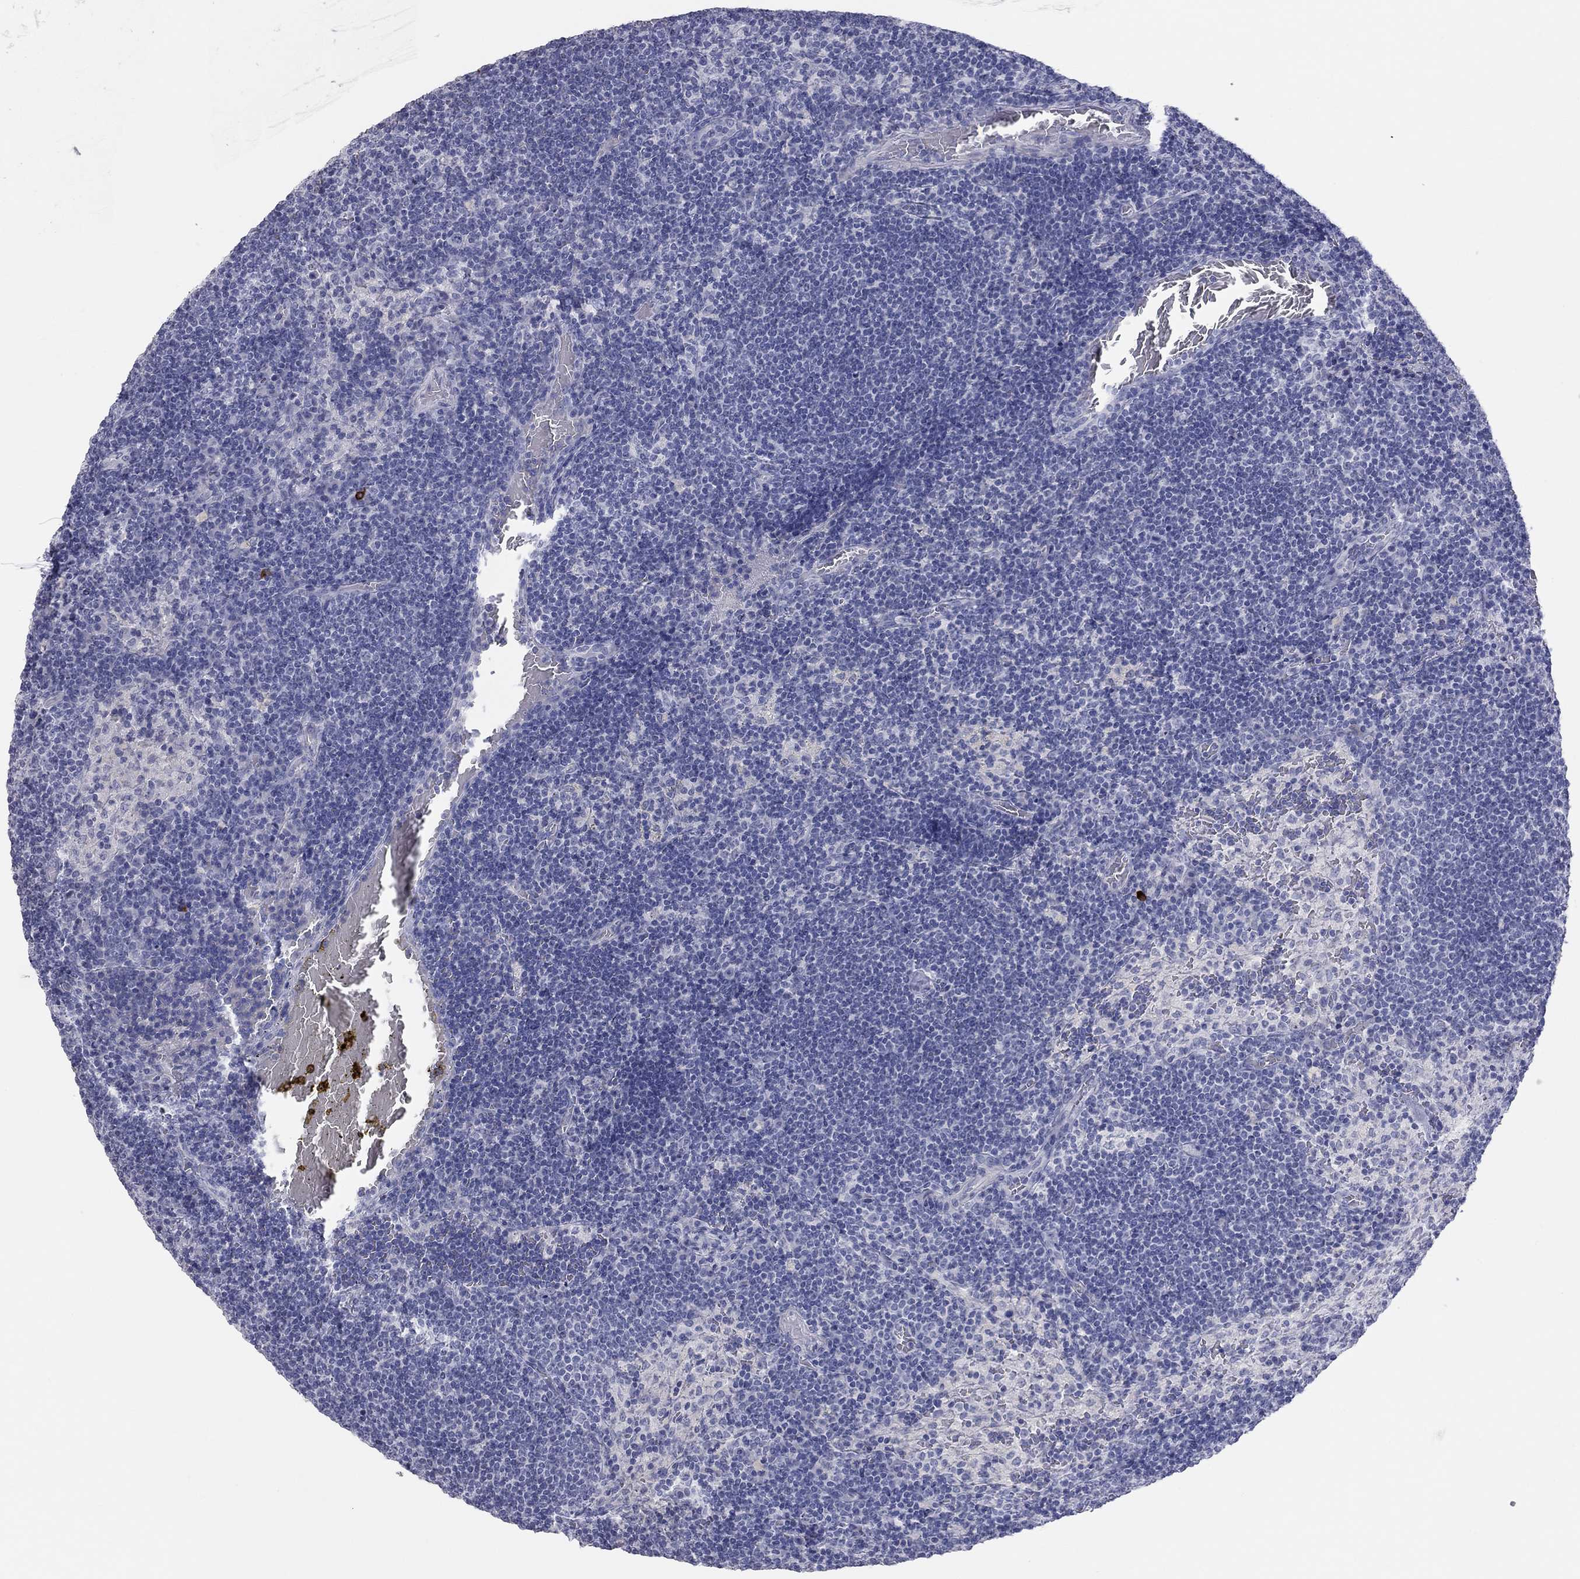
{"staining": {"intensity": "negative", "quantity": "none", "location": "none"}, "tissue": "lymph node", "cell_type": "Germinal center cells", "image_type": "normal", "snomed": [{"axis": "morphology", "description": "Normal tissue, NOS"}, {"axis": "topography", "description": "Lymph node"}], "caption": "There is no significant positivity in germinal center cells of lymph node. (Immunohistochemistry, brightfield microscopy, high magnification).", "gene": "AK8", "patient": {"sex": "male", "age": 63}}